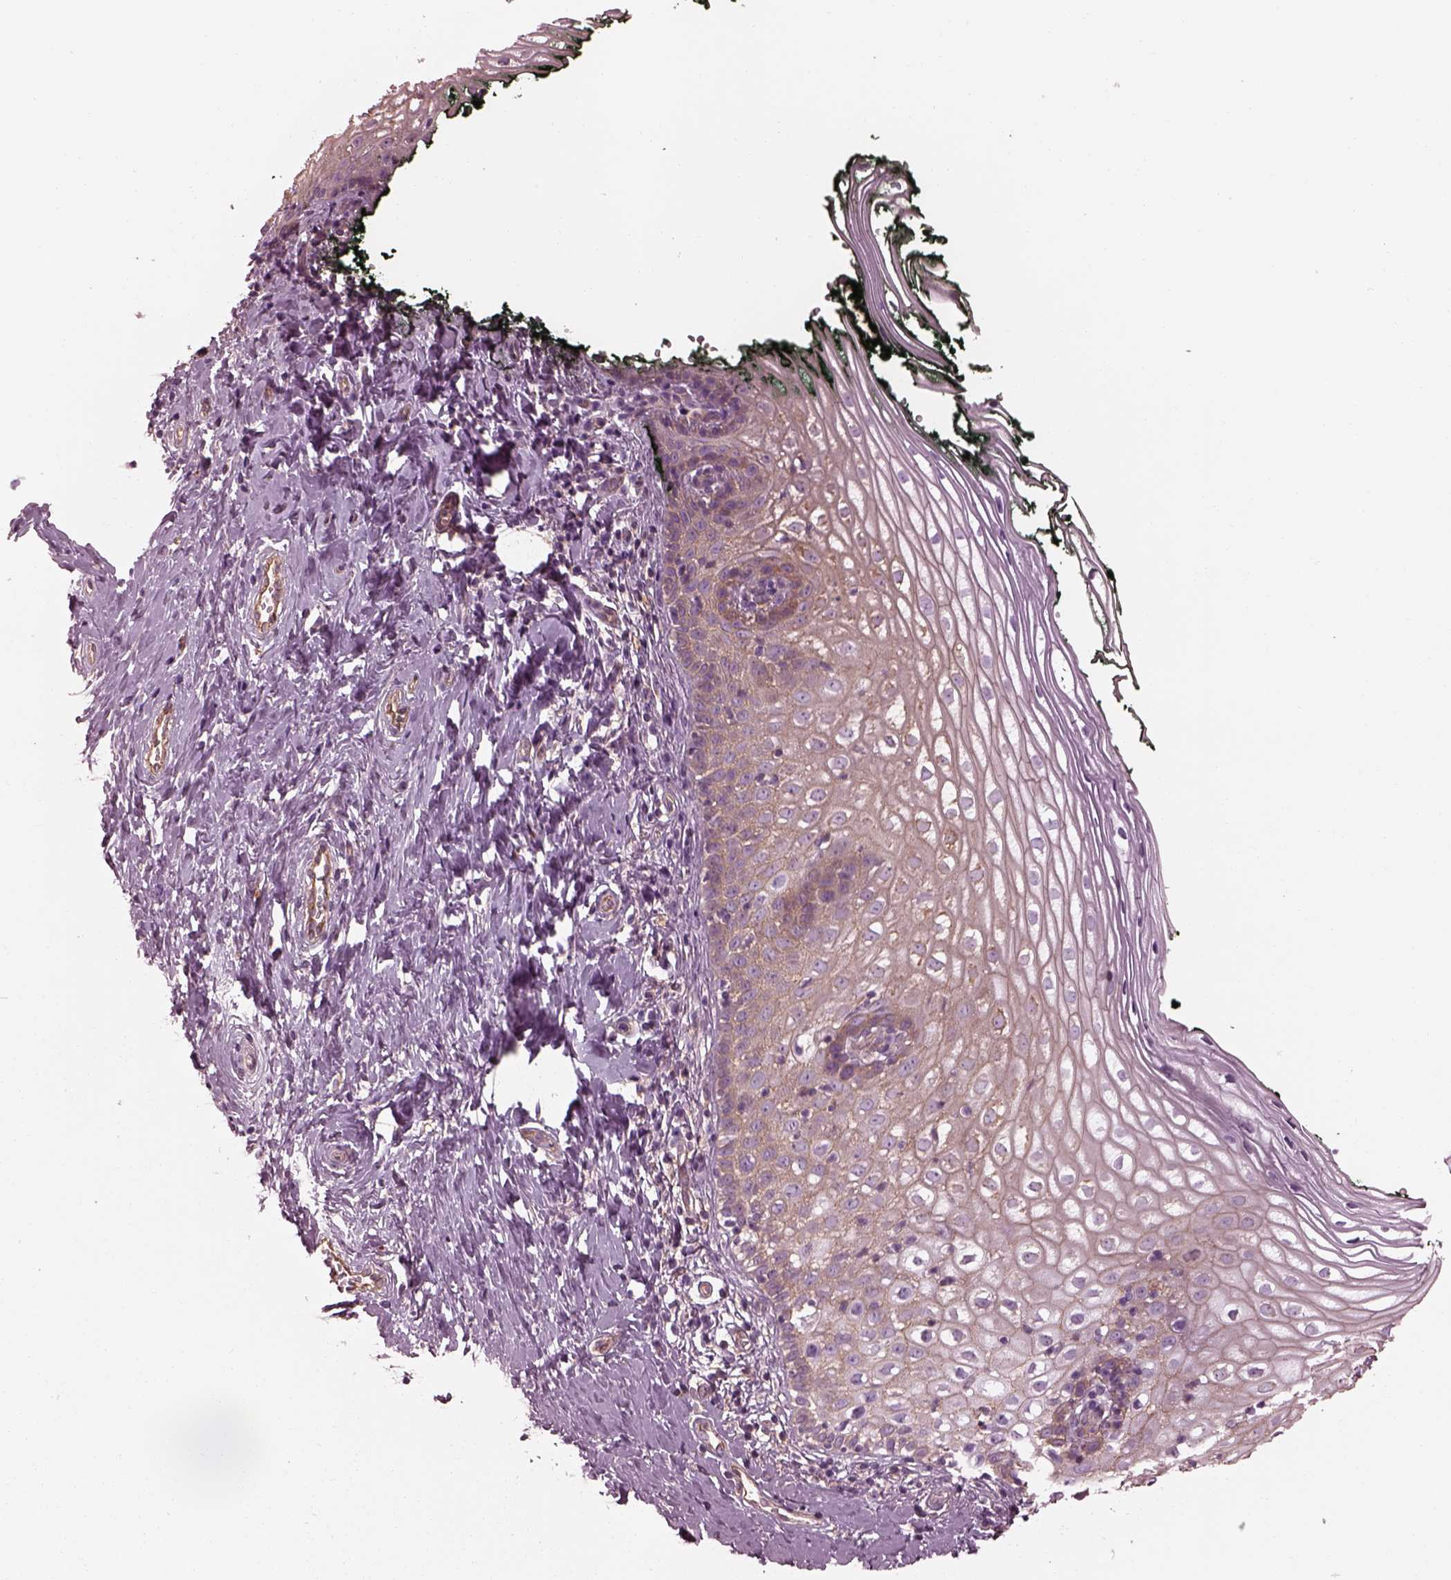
{"staining": {"intensity": "weak", "quantity": "25%-75%", "location": "cytoplasmic/membranous"}, "tissue": "vagina", "cell_type": "Squamous epithelial cells", "image_type": "normal", "snomed": [{"axis": "morphology", "description": "Normal tissue, NOS"}, {"axis": "topography", "description": "Vagina"}], "caption": "Brown immunohistochemical staining in benign human vagina demonstrates weak cytoplasmic/membranous staining in approximately 25%-75% of squamous epithelial cells.", "gene": "ELAPOR1", "patient": {"sex": "female", "age": 47}}